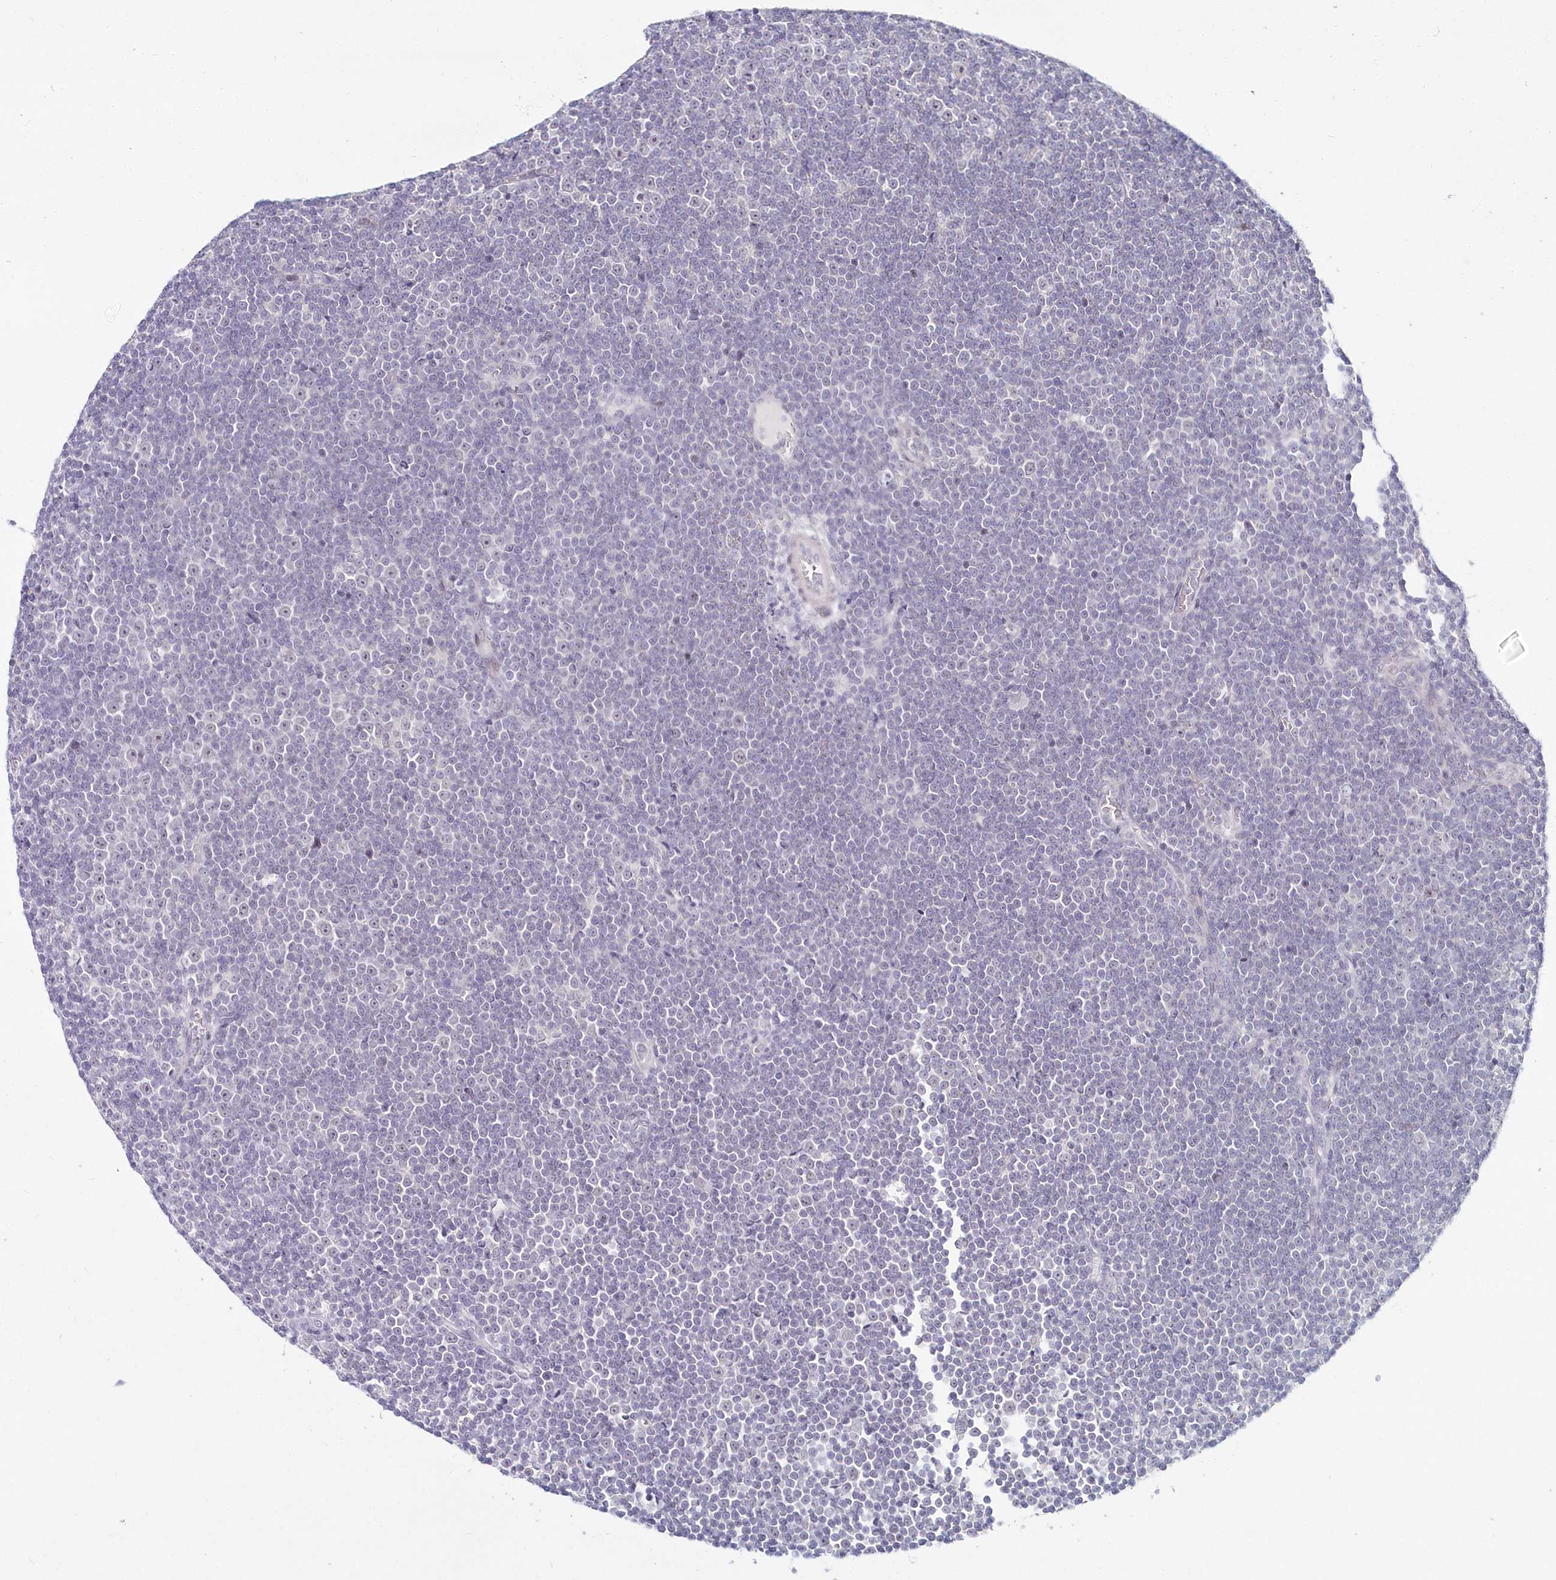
{"staining": {"intensity": "negative", "quantity": "none", "location": "none"}, "tissue": "lymphoma", "cell_type": "Tumor cells", "image_type": "cancer", "snomed": [{"axis": "morphology", "description": "Malignant lymphoma, non-Hodgkin's type, Low grade"}, {"axis": "topography", "description": "Lymph node"}], "caption": "Lymphoma was stained to show a protein in brown. There is no significant positivity in tumor cells.", "gene": "HYCC2", "patient": {"sex": "female", "age": 67}}